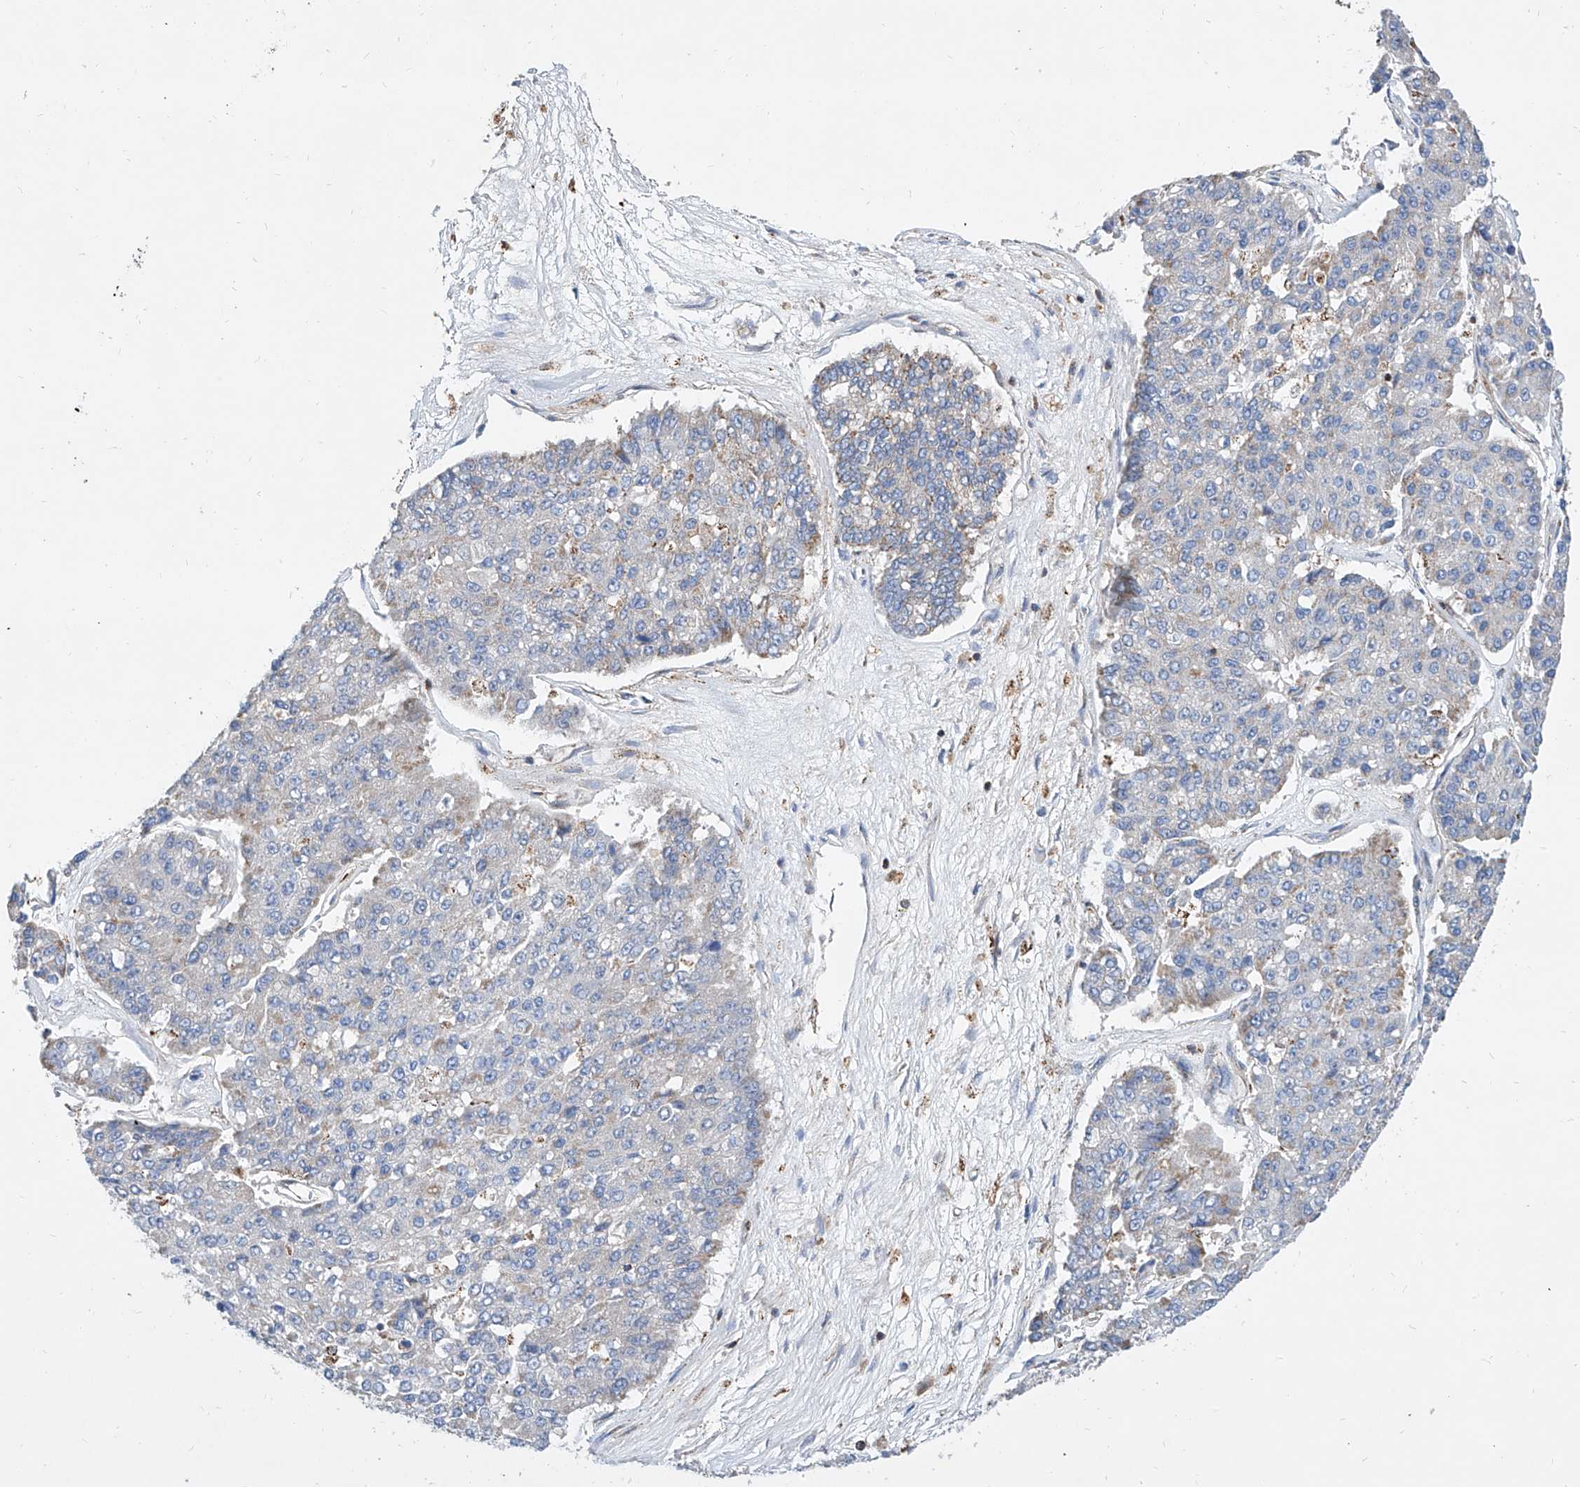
{"staining": {"intensity": "weak", "quantity": "<25%", "location": "cytoplasmic/membranous"}, "tissue": "pancreatic cancer", "cell_type": "Tumor cells", "image_type": "cancer", "snomed": [{"axis": "morphology", "description": "Adenocarcinoma, NOS"}, {"axis": "topography", "description": "Pancreas"}], "caption": "Human pancreatic adenocarcinoma stained for a protein using IHC reveals no staining in tumor cells.", "gene": "CPNE5", "patient": {"sex": "male", "age": 50}}